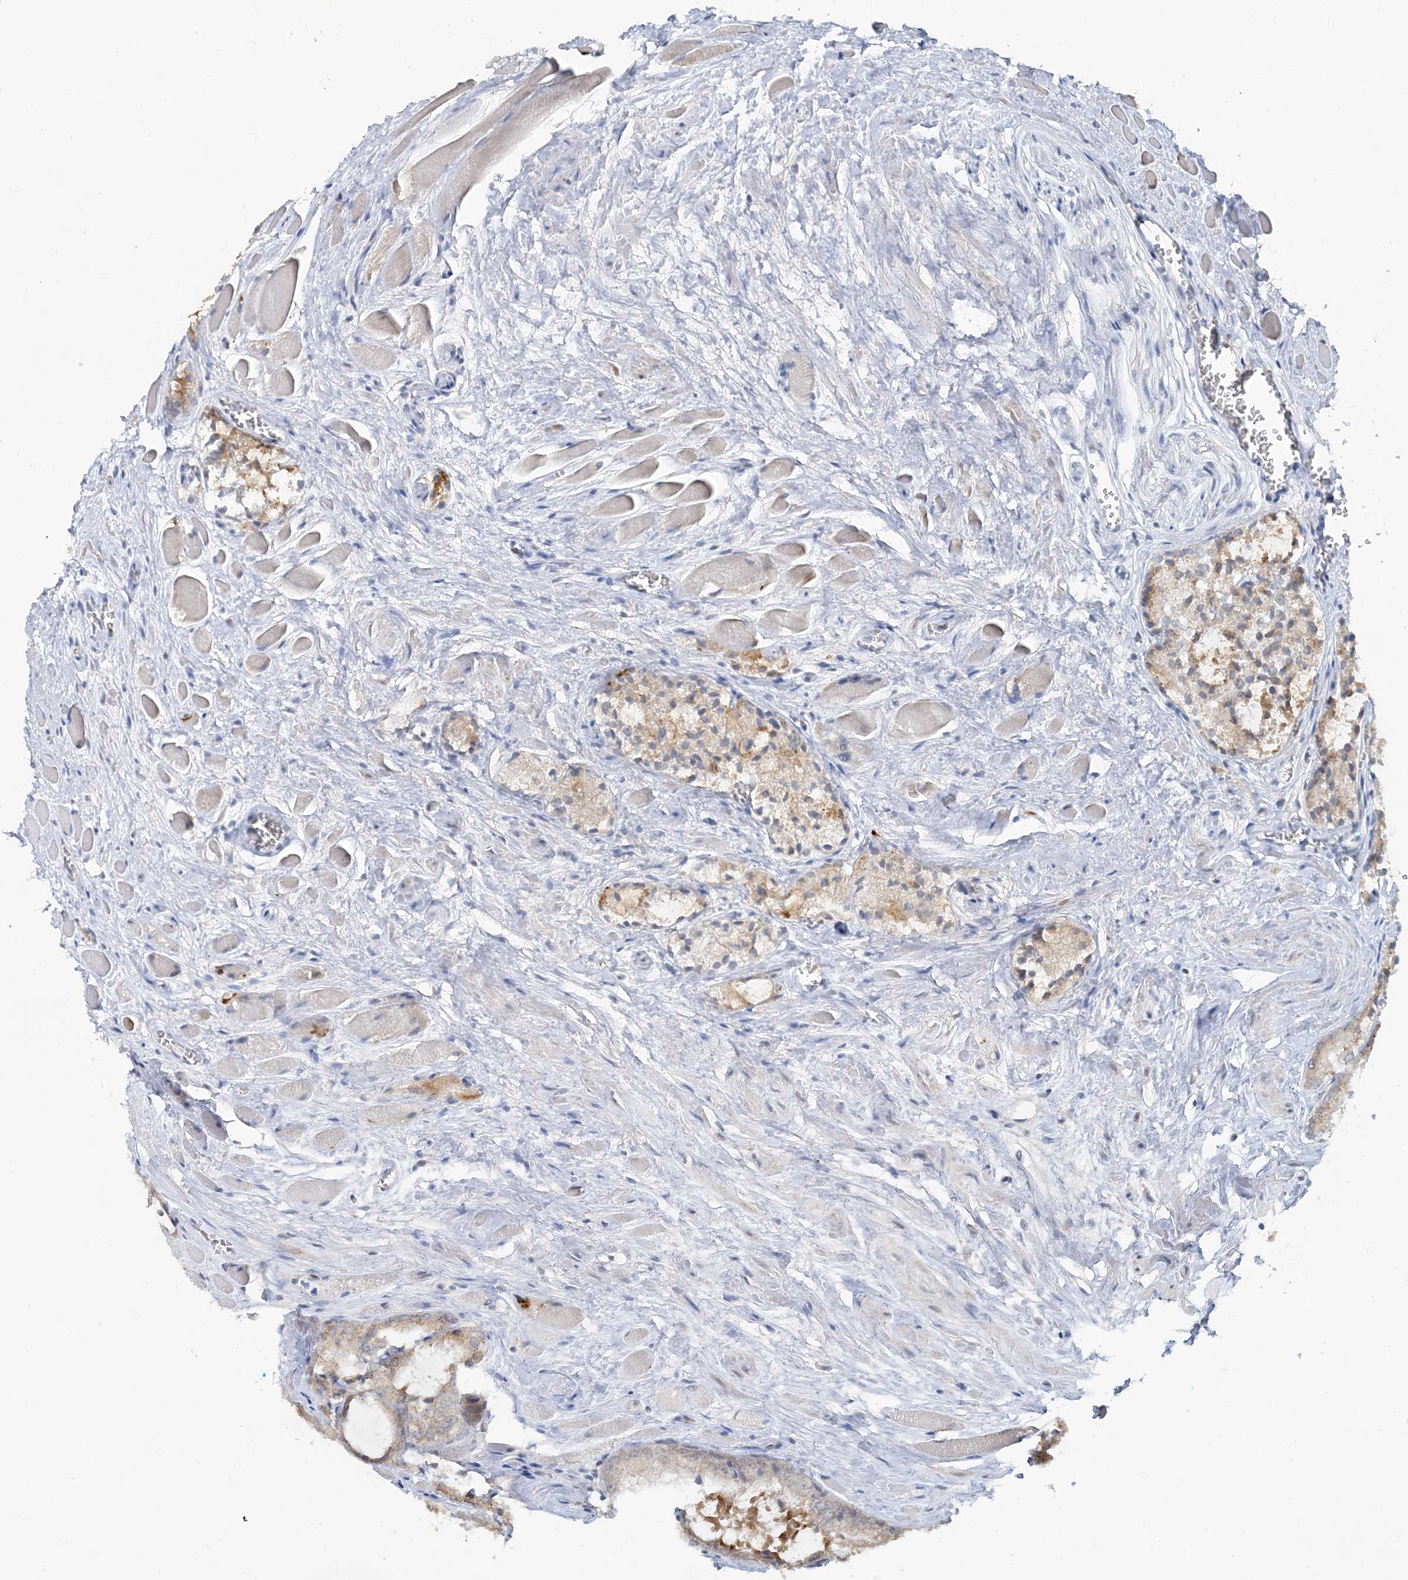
{"staining": {"intensity": "moderate", "quantity": "25%-75%", "location": "cytoplasmic/membranous"}, "tissue": "prostate cancer", "cell_type": "Tumor cells", "image_type": "cancer", "snomed": [{"axis": "morphology", "description": "Adenocarcinoma, Low grade"}, {"axis": "topography", "description": "Prostate"}], "caption": "Prostate adenocarcinoma (low-grade) was stained to show a protein in brown. There is medium levels of moderate cytoplasmic/membranous staining in approximately 25%-75% of tumor cells.", "gene": "LEXM", "patient": {"sex": "male", "age": 67}}